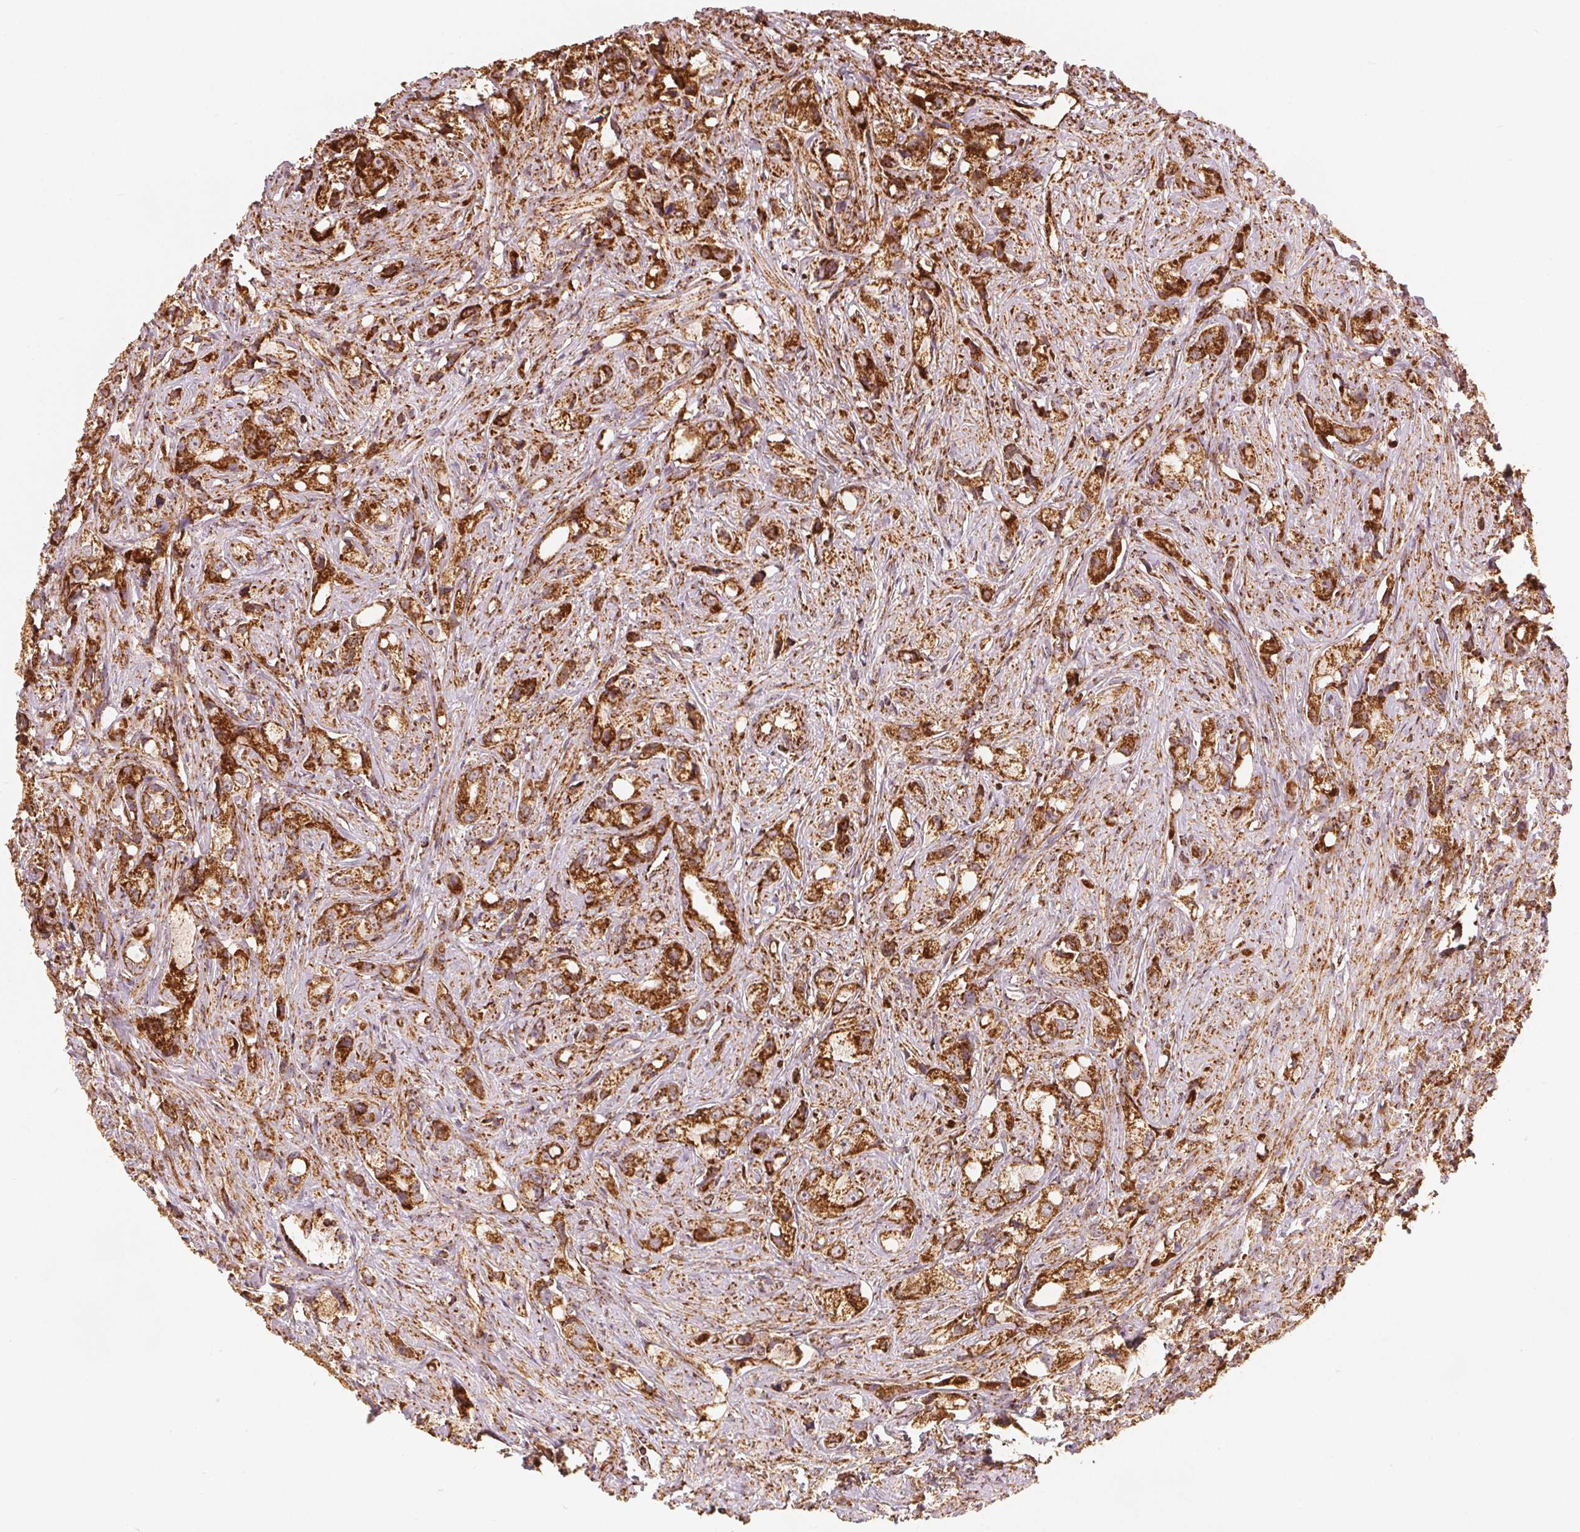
{"staining": {"intensity": "strong", "quantity": ">75%", "location": "cytoplasmic/membranous"}, "tissue": "prostate cancer", "cell_type": "Tumor cells", "image_type": "cancer", "snomed": [{"axis": "morphology", "description": "Adenocarcinoma, High grade"}, {"axis": "topography", "description": "Prostate"}], "caption": "Immunohistochemistry of human high-grade adenocarcinoma (prostate) shows high levels of strong cytoplasmic/membranous expression in approximately >75% of tumor cells.", "gene": "SDHB", "patient": {"sex": "male", "age": 75}}